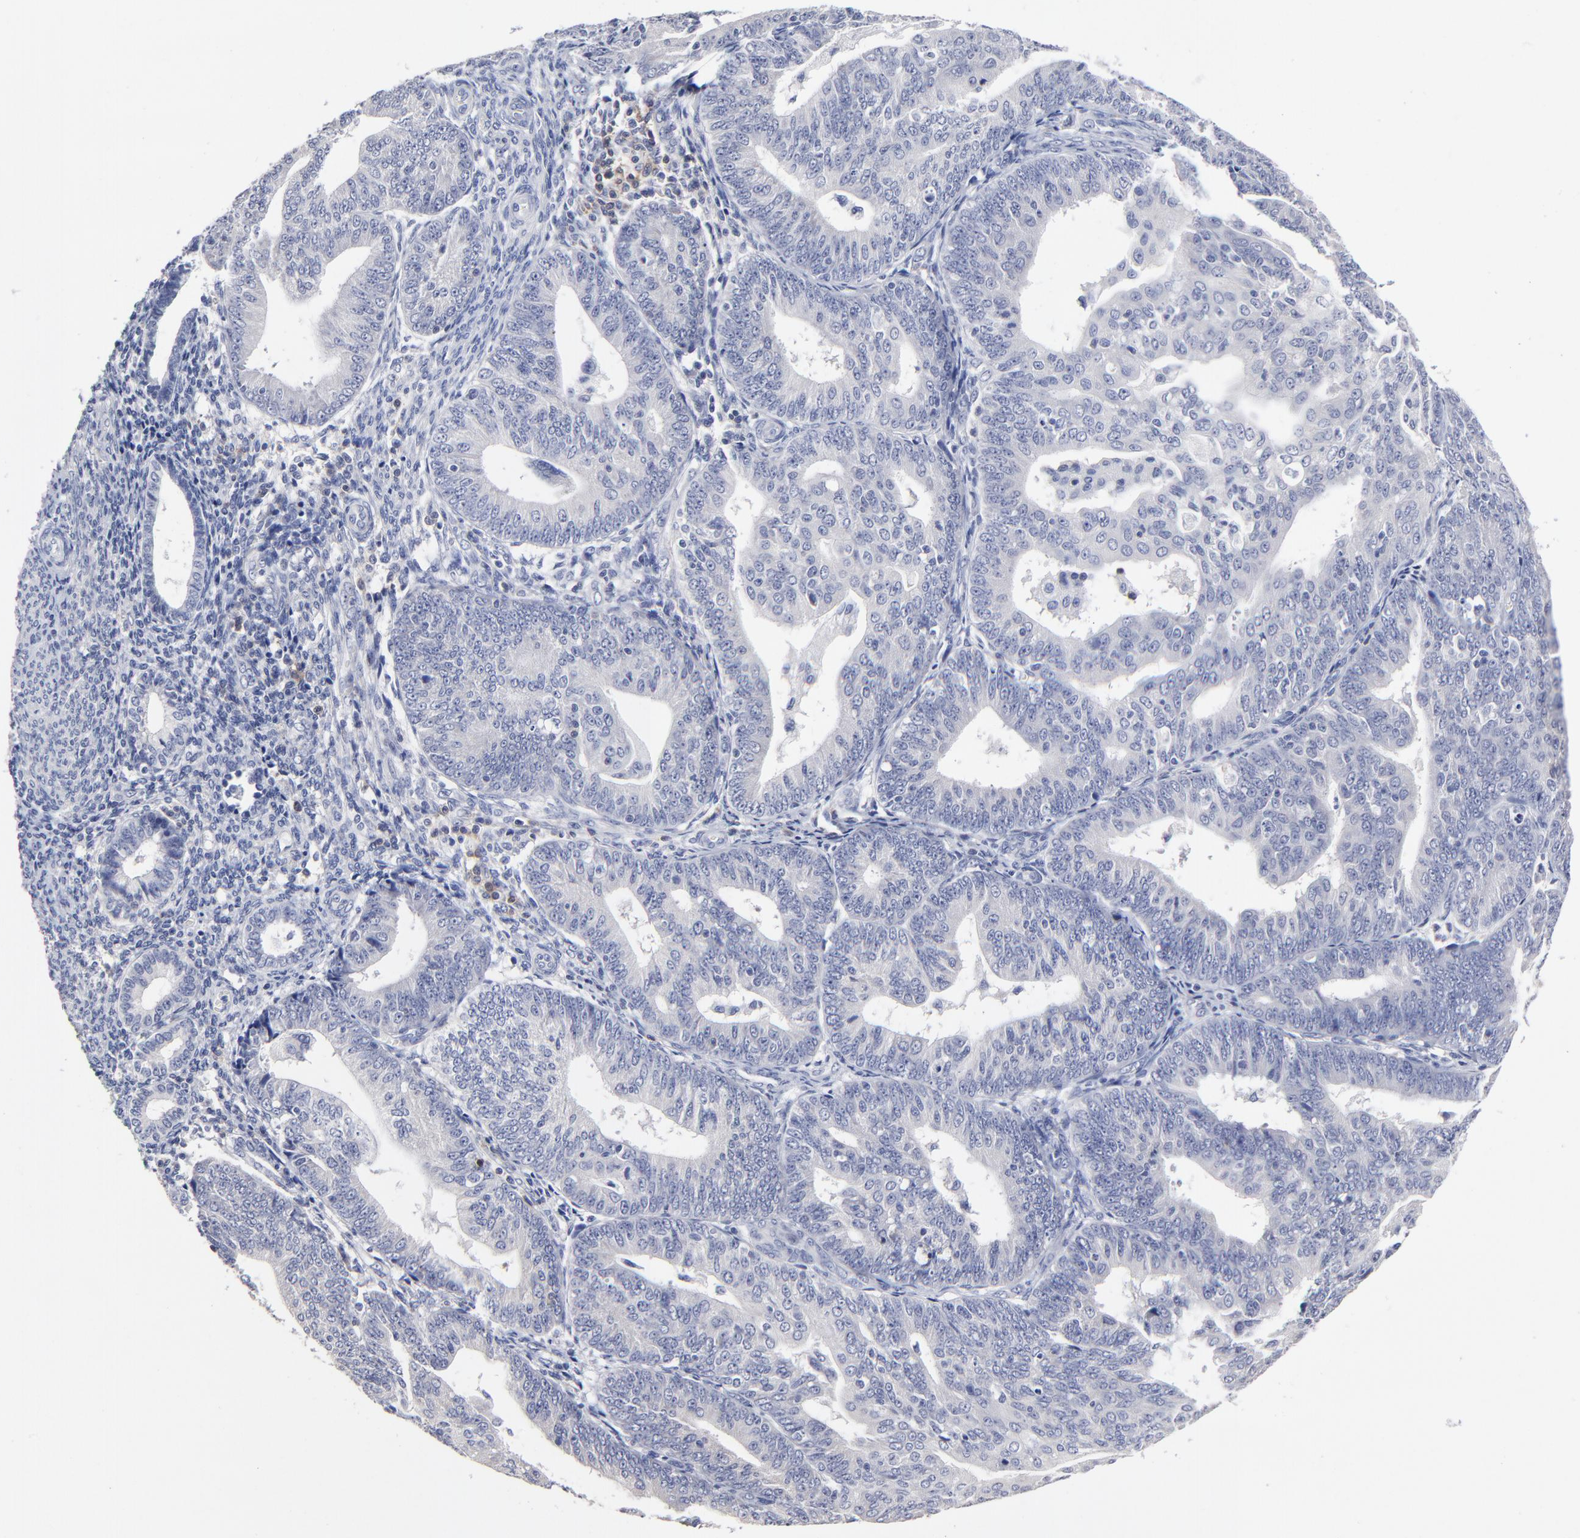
{"staining": {"intensity": "negative", "quantity": "none", "location": "none"}, "tissue": "endometrial cancer", "cell_type": "Tumor cells", "image_type": "cancer", "snomed": [{"axis": "morphology", "description": "Adenocarcinoma, NOS"}, {"axis": "topography", "description": "Endometrium"}], "caption": "This is an immunohistochemistry (IHC) photomicrograph of endometrial cancer. There is no positivity in tumor cells.", "gene": "TRAT1", "patient": {"sex": "female", "age": 56}}